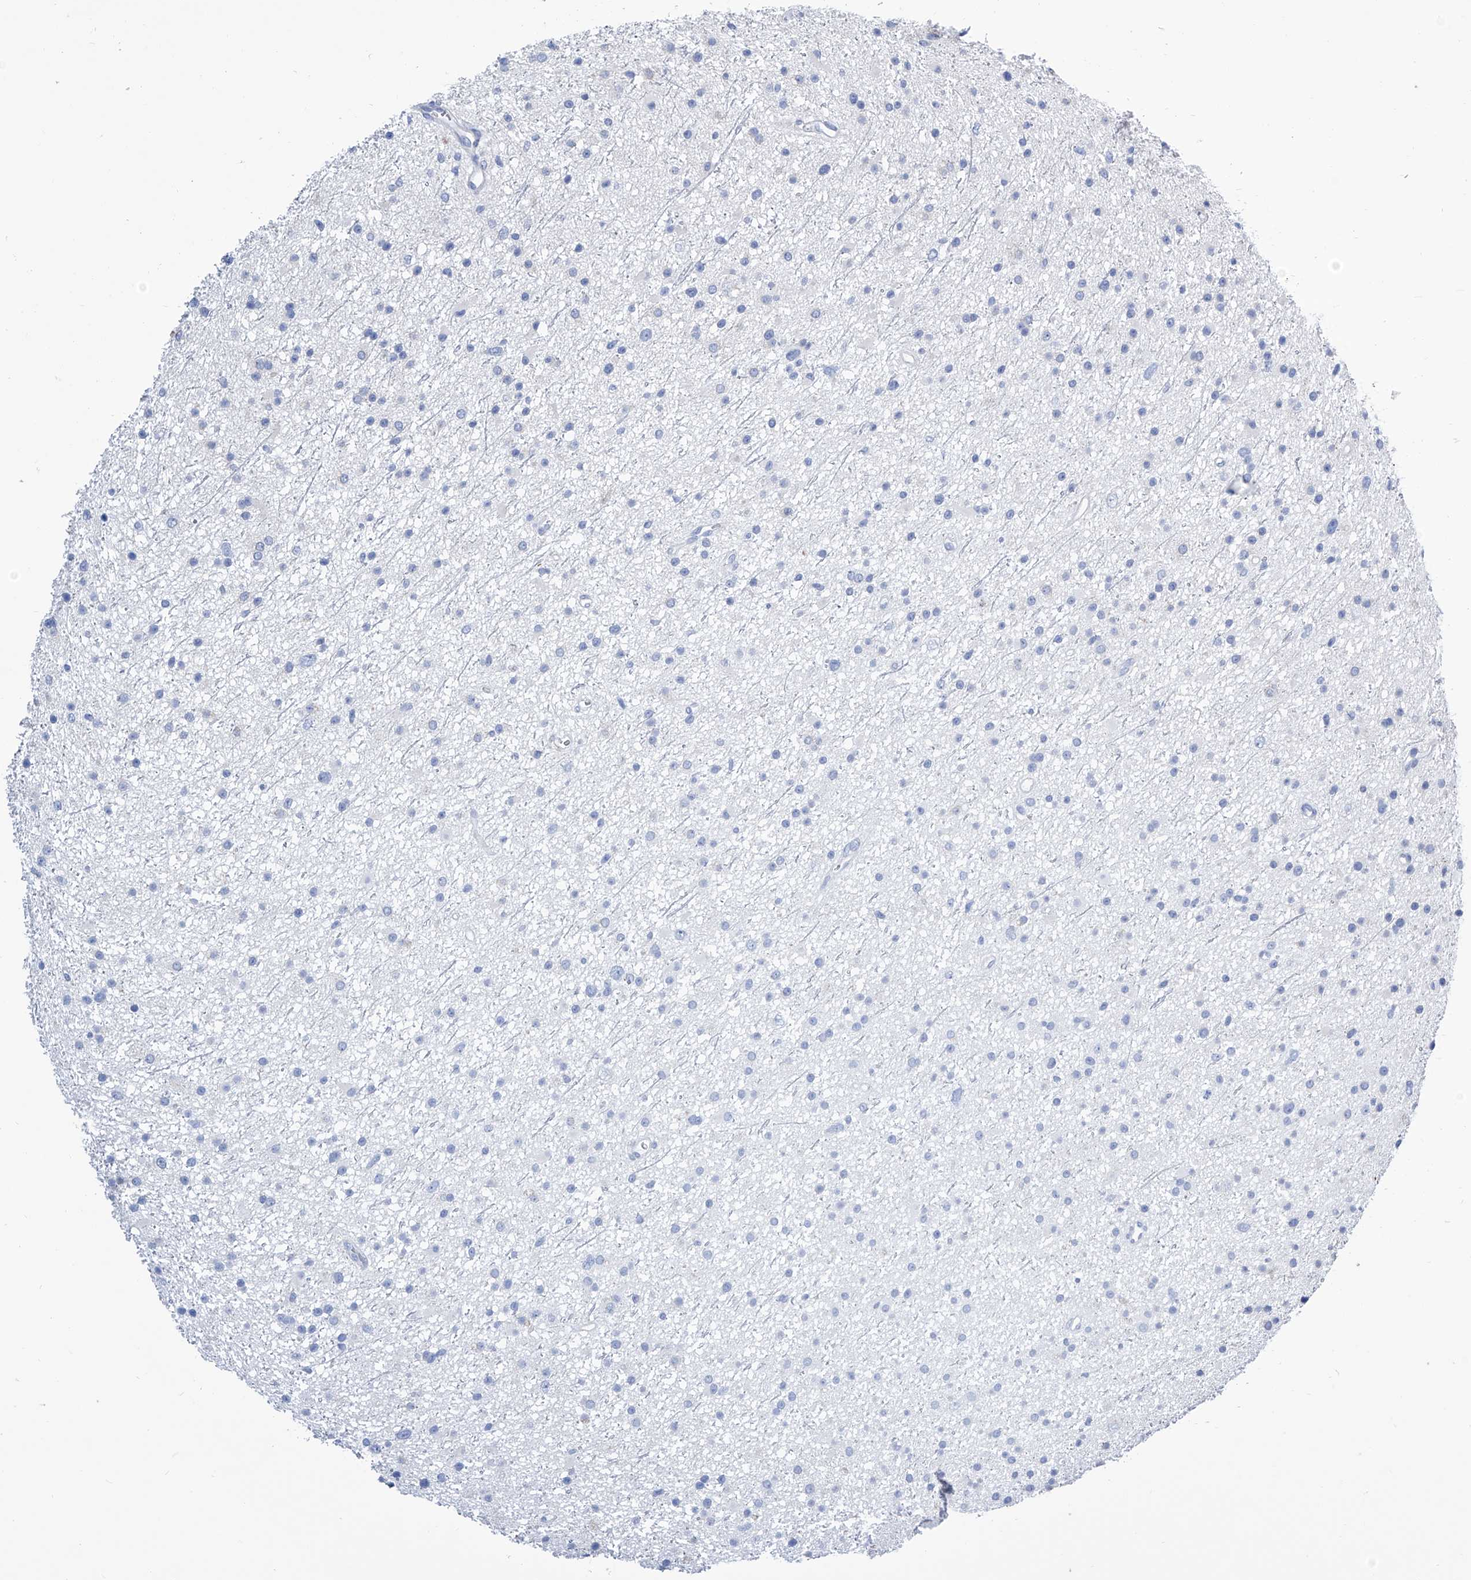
{"staining": {"intensity": "negative", "quantity": "none", "location": "none"}, "tissue": "glioma", "cell_type": "Tumor cells", "image_type": "cancer", "snomed": [{"axis": "morphology", "description": "Glioma, malignant, Low grade"}, {"axis": "topography", "description": "Cerebral cortex"}], "caption": "Immunohistochemistry image of neoplastic tissue: glioma stained with DAB exhibits no significant protein positivity in tumor cells.", "gene": "IMPA2", "patient": {"sex": "female", "age": 39}}